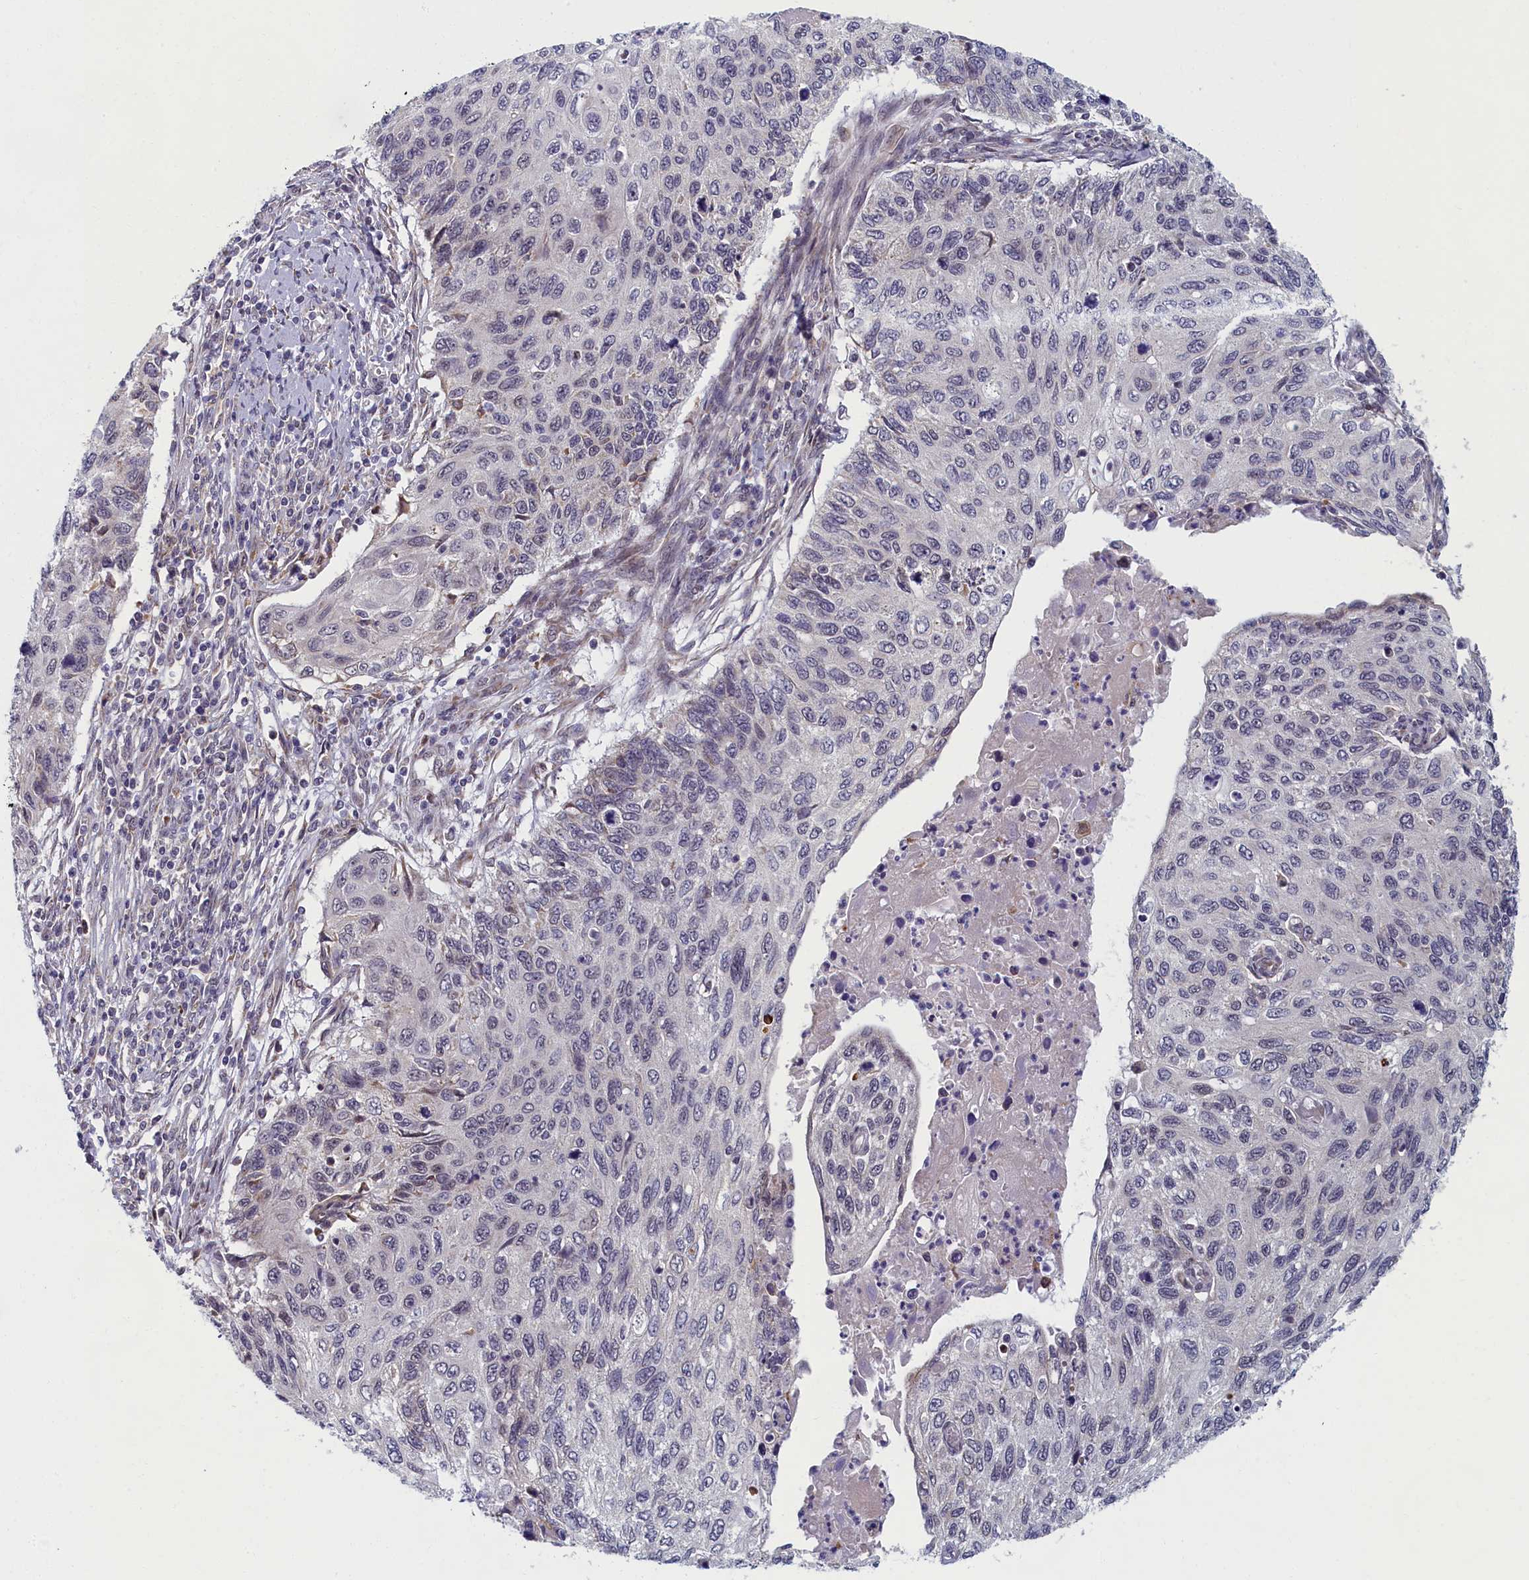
{"staining": {"intensity": "negative", "quantity": "none", "location": "none"}, "tissue": "cervical cancer", "cell_type": "Tumor cells", "image_type": "cancer", "snomed": [{"axis": "morphology", "description": "Squamous cell carcinoma, NOS"}, {"axis": "topography", "description": "Cervix"}], "caption": "IHC of human cervical cancer reveals no expression in tumor cells.", "gene": "DNAJC17", "patient": {"sex": "female", "age": 70}}